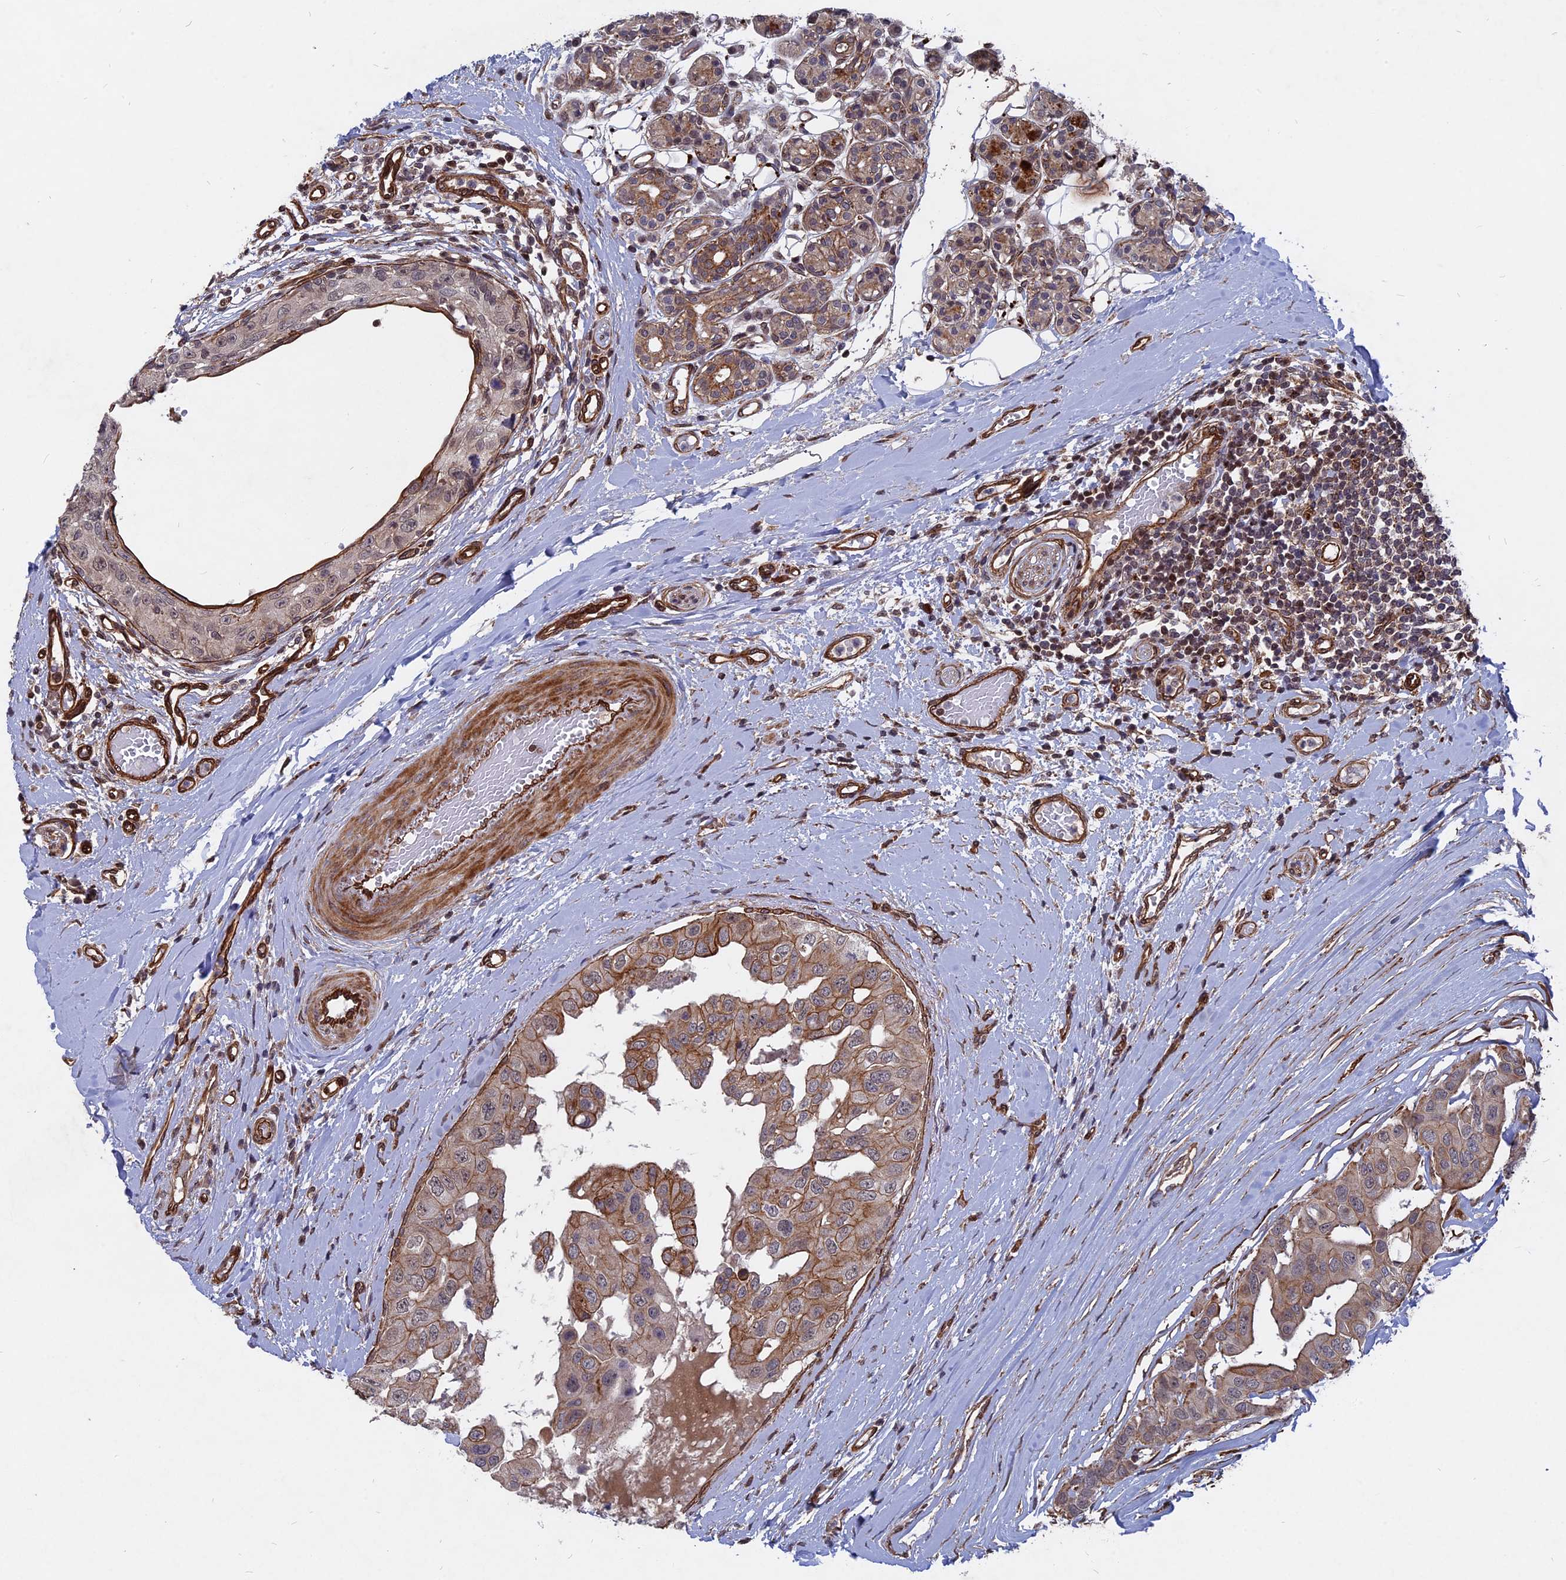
{"staining": {"intensity": "moderate", "quantity": "25%-75%", "location": "cytoplasmic/membranous,nuclear"}, "tissue": "head and neck cancer", "cell_type": "Tumor cells", "image_type": "cancer", "snomed": [{"axis": "morphology", "description": "Adenocarcinoma, NOS"}, {"axis": "morphology", "description": "Adenocarcinoma, metastatic, NOS"}, {"axis": "topography", "description": "Head-Neck"}], "caption": "Approximately 25%-75% of tumor cells in head and neck cancer demonstrate moderate cytoplasmic/membranous and nuclear protein positivity as visualized by brown immunohistochemical staining.", "gene": "NOSIP", "patient": {"sex": "male", "age": 75}}